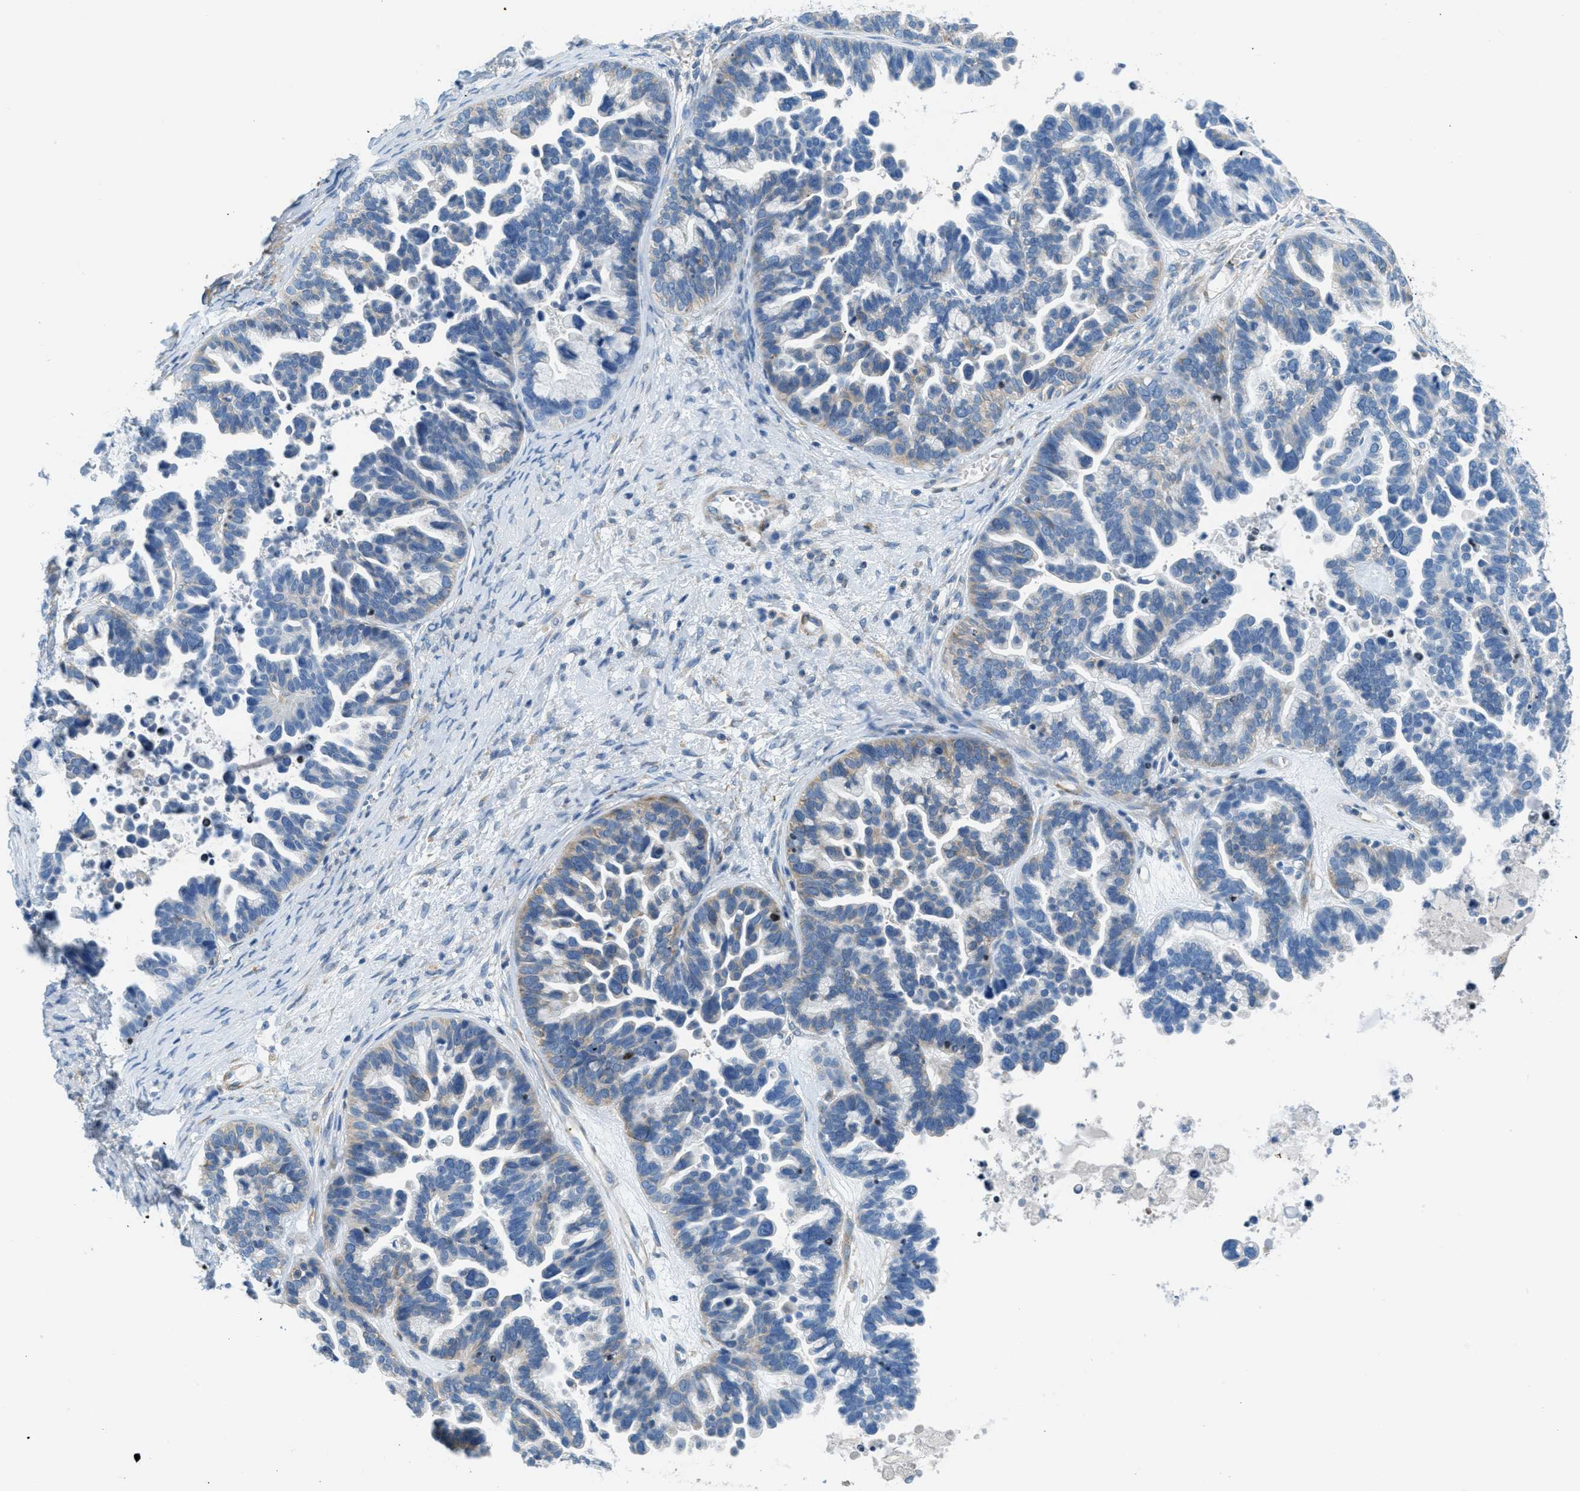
{"staining": {"intensity": "weak", "quantity": "<25%", "location": "cytoplasmic/membranous"}, "tissue": "ovarian cancer", "cell_type": "Tumor cells", "image_type": "cancer", "snomed": [{"axis": "morphology", "description": "Cystadenocarcinoma, serous, NOS"}, {"axis": "topography", "description": "Ovary"}], "caption": "There is no significant staining in tumor cells of ovarian cancer (serous cystadenocarcinoma).", "gene": "MAPRE2", "patient": {"sex": "female", "age": 56}}